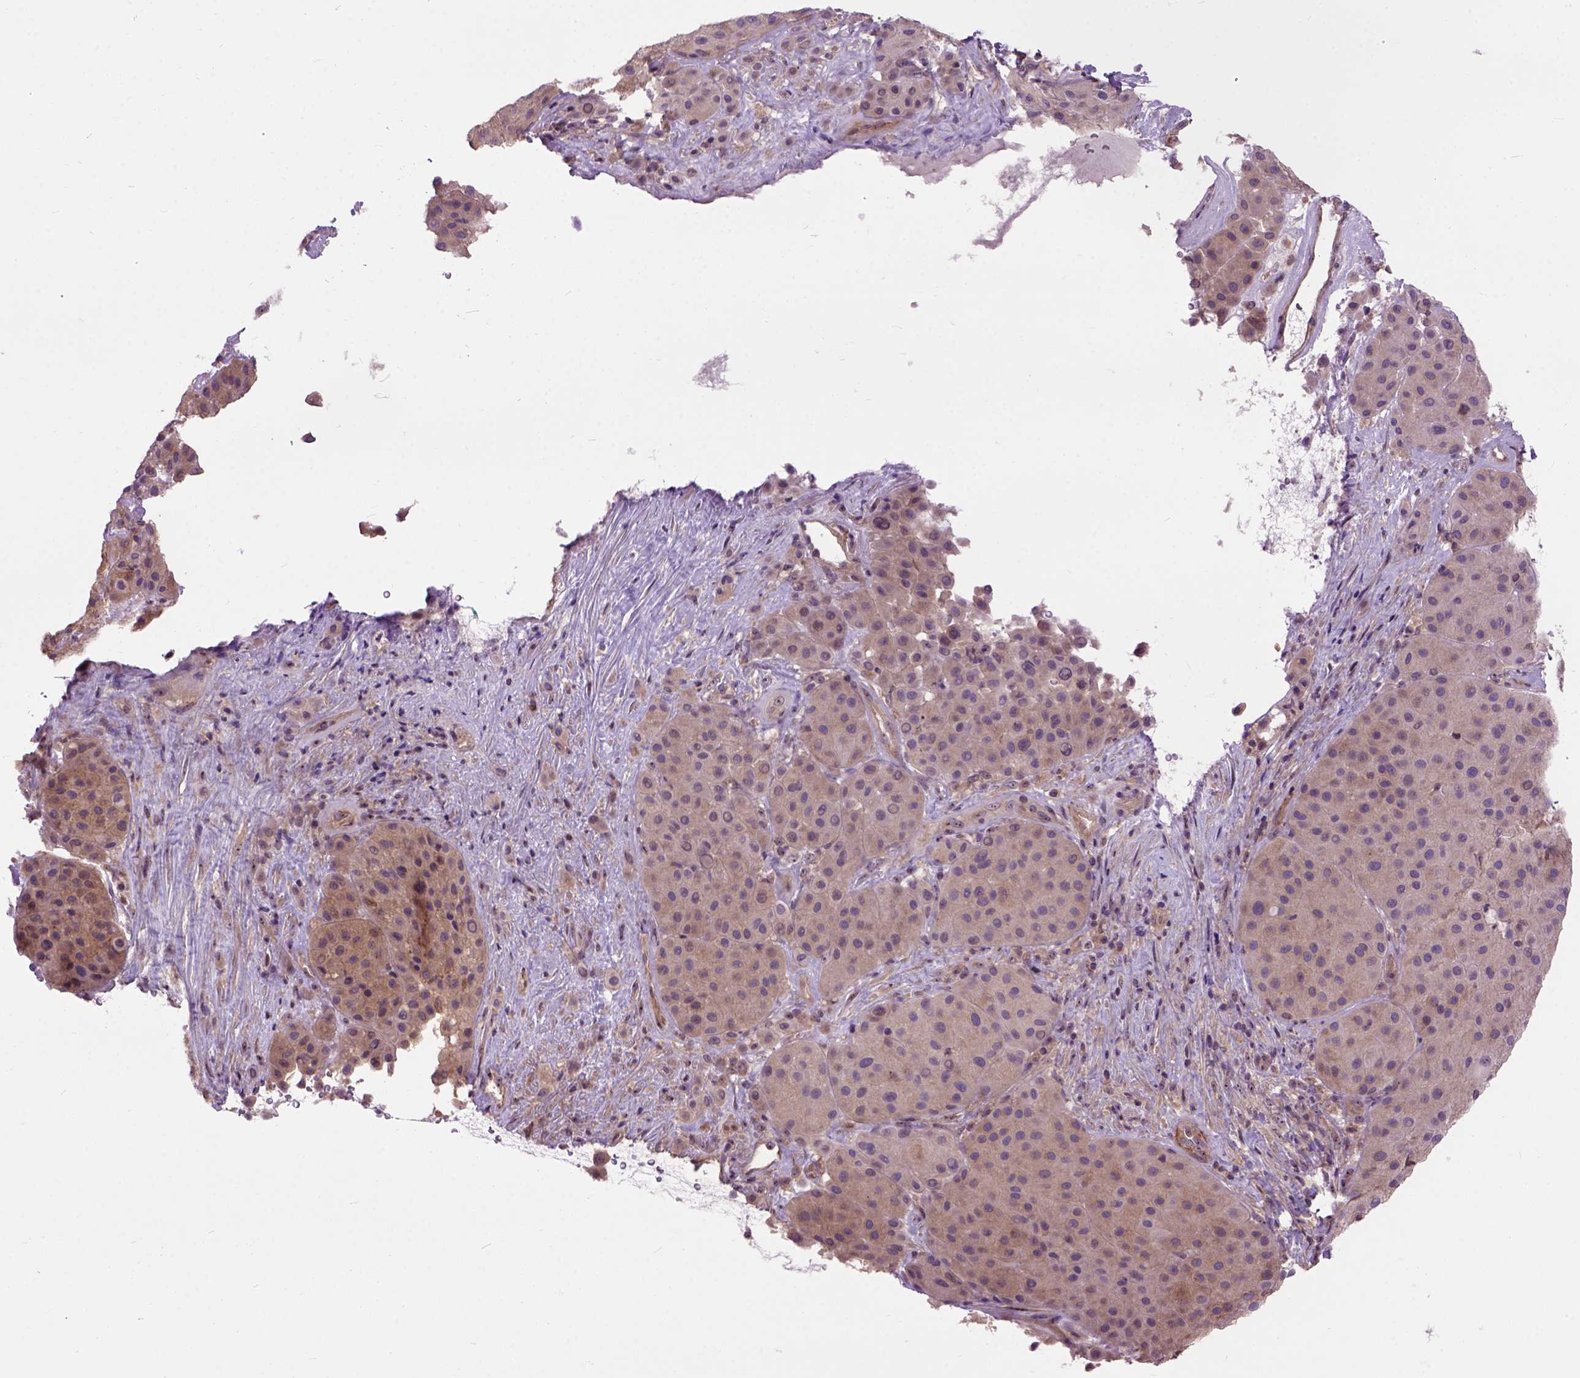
{"staining": {"intensity": "moderate", "quantity": ">75%", "location": "cytoplasmic/membranous"}, "tissue": "melanoma", "cell_type": "Tumor cells", "image_type": "cancer", "snomed": [{"axis": "morphology", "description": "Malignant melanoma, Metastatic site"}, {"axis": "topography", "description": "Smooth muscle"}], "caption": "This photomicrograph shows immunohistochemistry (IHC) staining of malignant melanoma (metastatic site), with medium moderate cytoplasmic/membranous staining in about >75% of tumor cells.", "gene": "MAPT", "patient": {"sex": "male", "age": 41}}